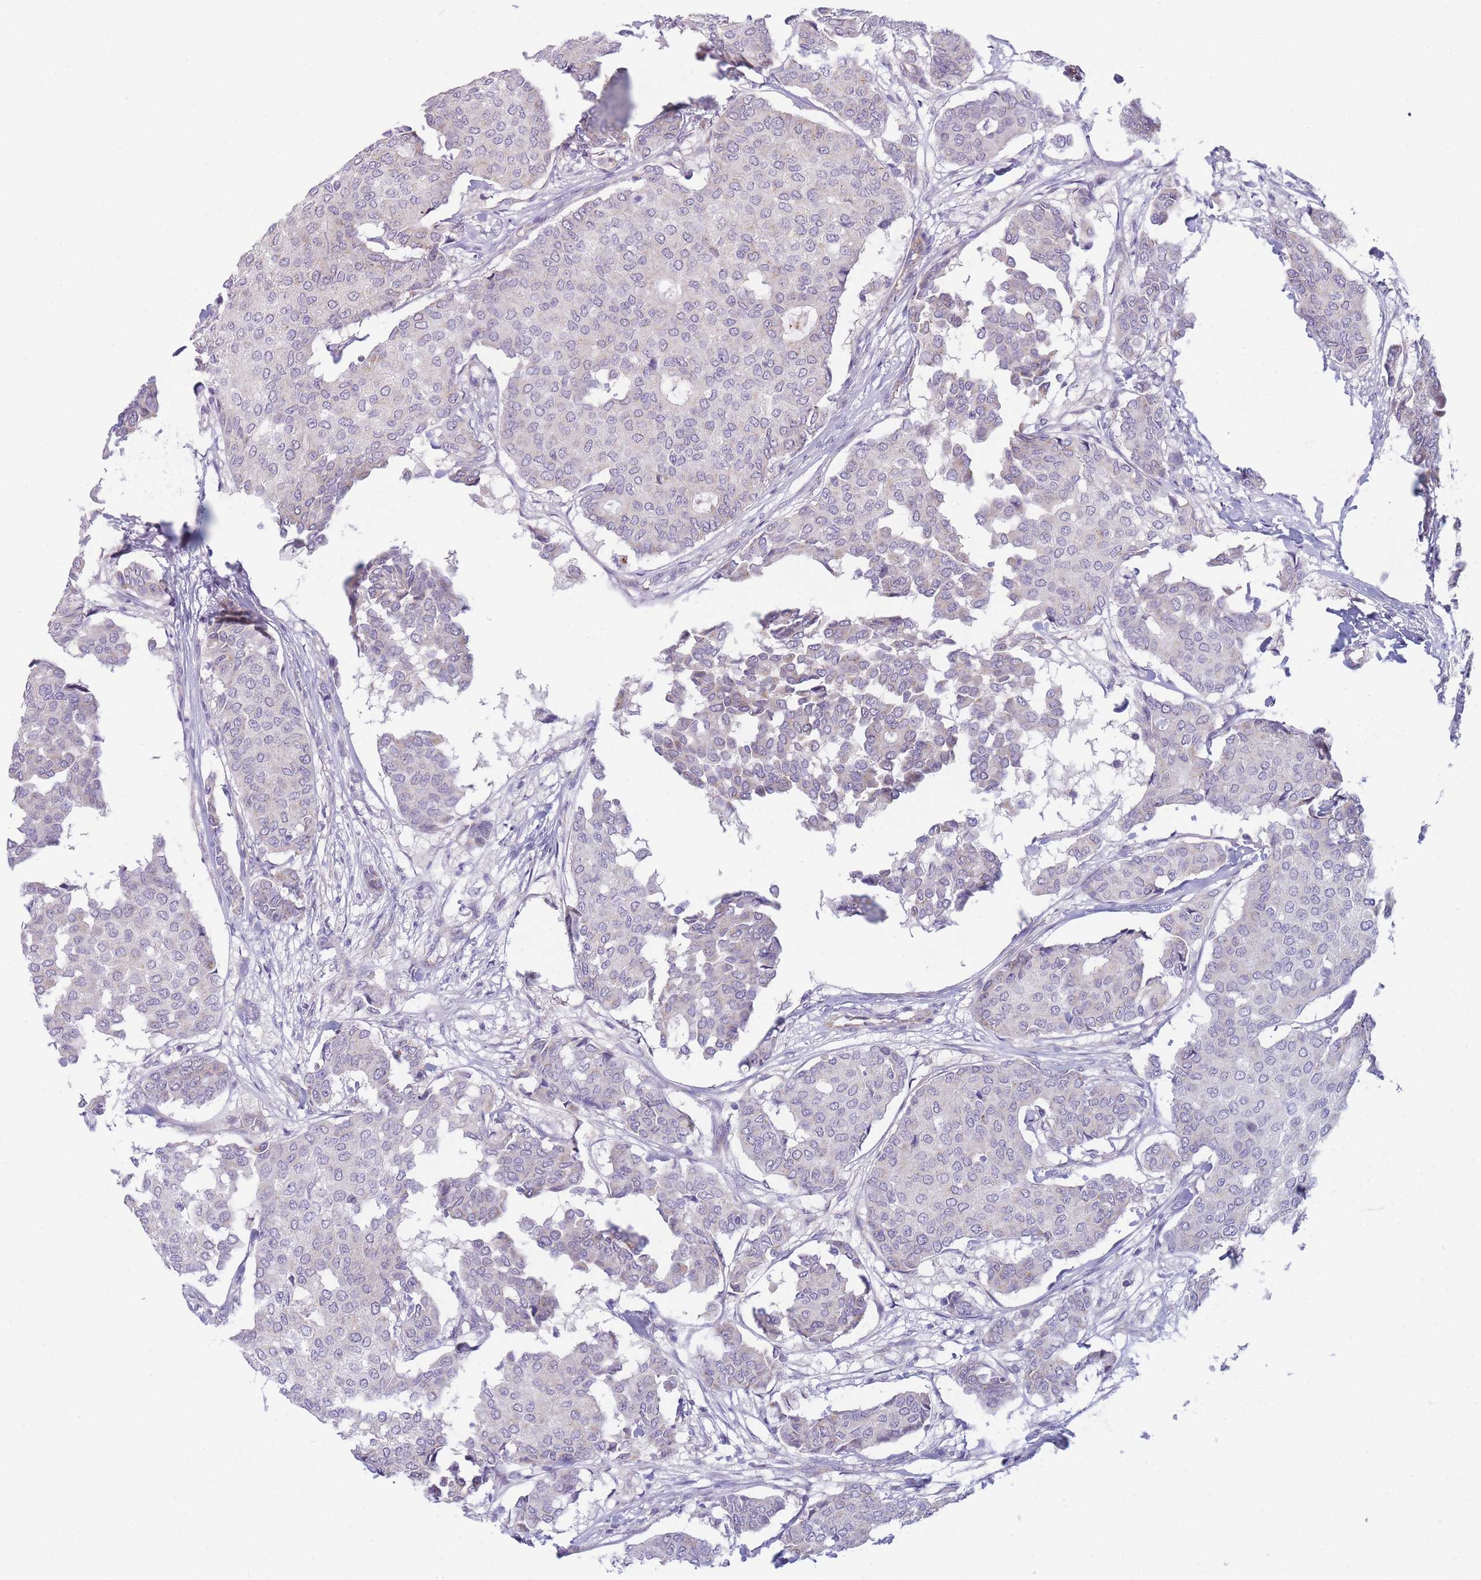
{"staining": {"intensity": "weak", "quantity": "<25%", "location": "cytoplasmic/membranous"}, "tissue": "breast cancer", "cell_type": "Tumor cells", "image_type": "cancer", "snomed": [{"axis": "morphology", "description": "Duct carcinoma"}, {"axis": "topography", "description": "Breast"}], "caption": "DAB immunohistochemical staining of breast cancer (infiltrating ductal carcinoma) reveals no significant positivity in tumor cells.", "gene": "DDX49", "patient": {"sex": "female", "age": 75}}